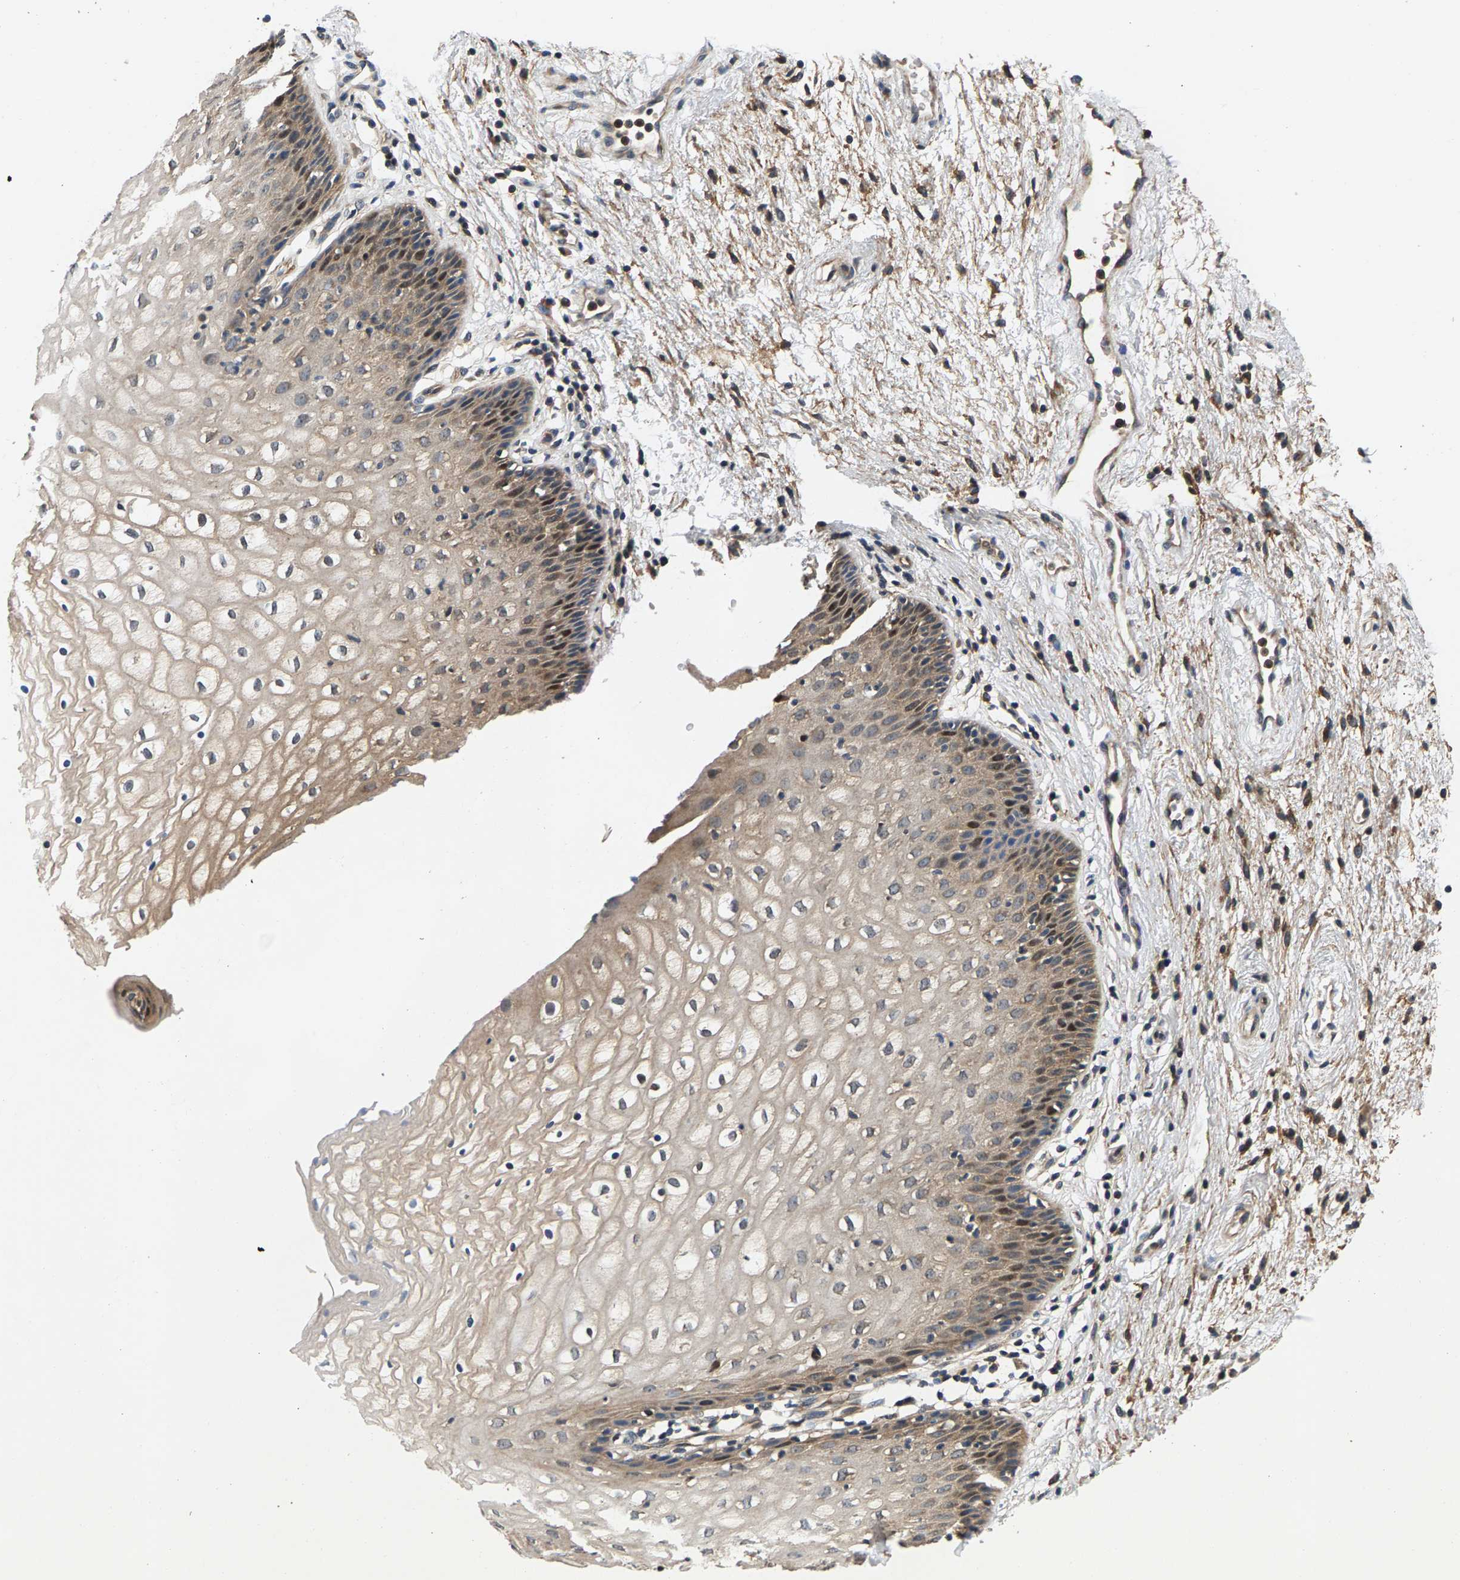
{"staining": {"intensity": "weak", "quantity": ">75%", "location": "cytoplasmic/membranous,nuclear"}, "tissue": "vagina", "cell_type": "Squamous epithelial cells", "image_type": "normal", "snomed": [{"axis": "morphology", "description": "Normal tissue, NOS"}, {"axis": "topography", "description": "Vagina"}], "caption": "Benign vagina displays weak cytoplasmic/membranous,nuclear staining in about >75% of squamous epithelial cells.", "gene": "FAM78A", "patient": {"sex": "female", "age": 34}}